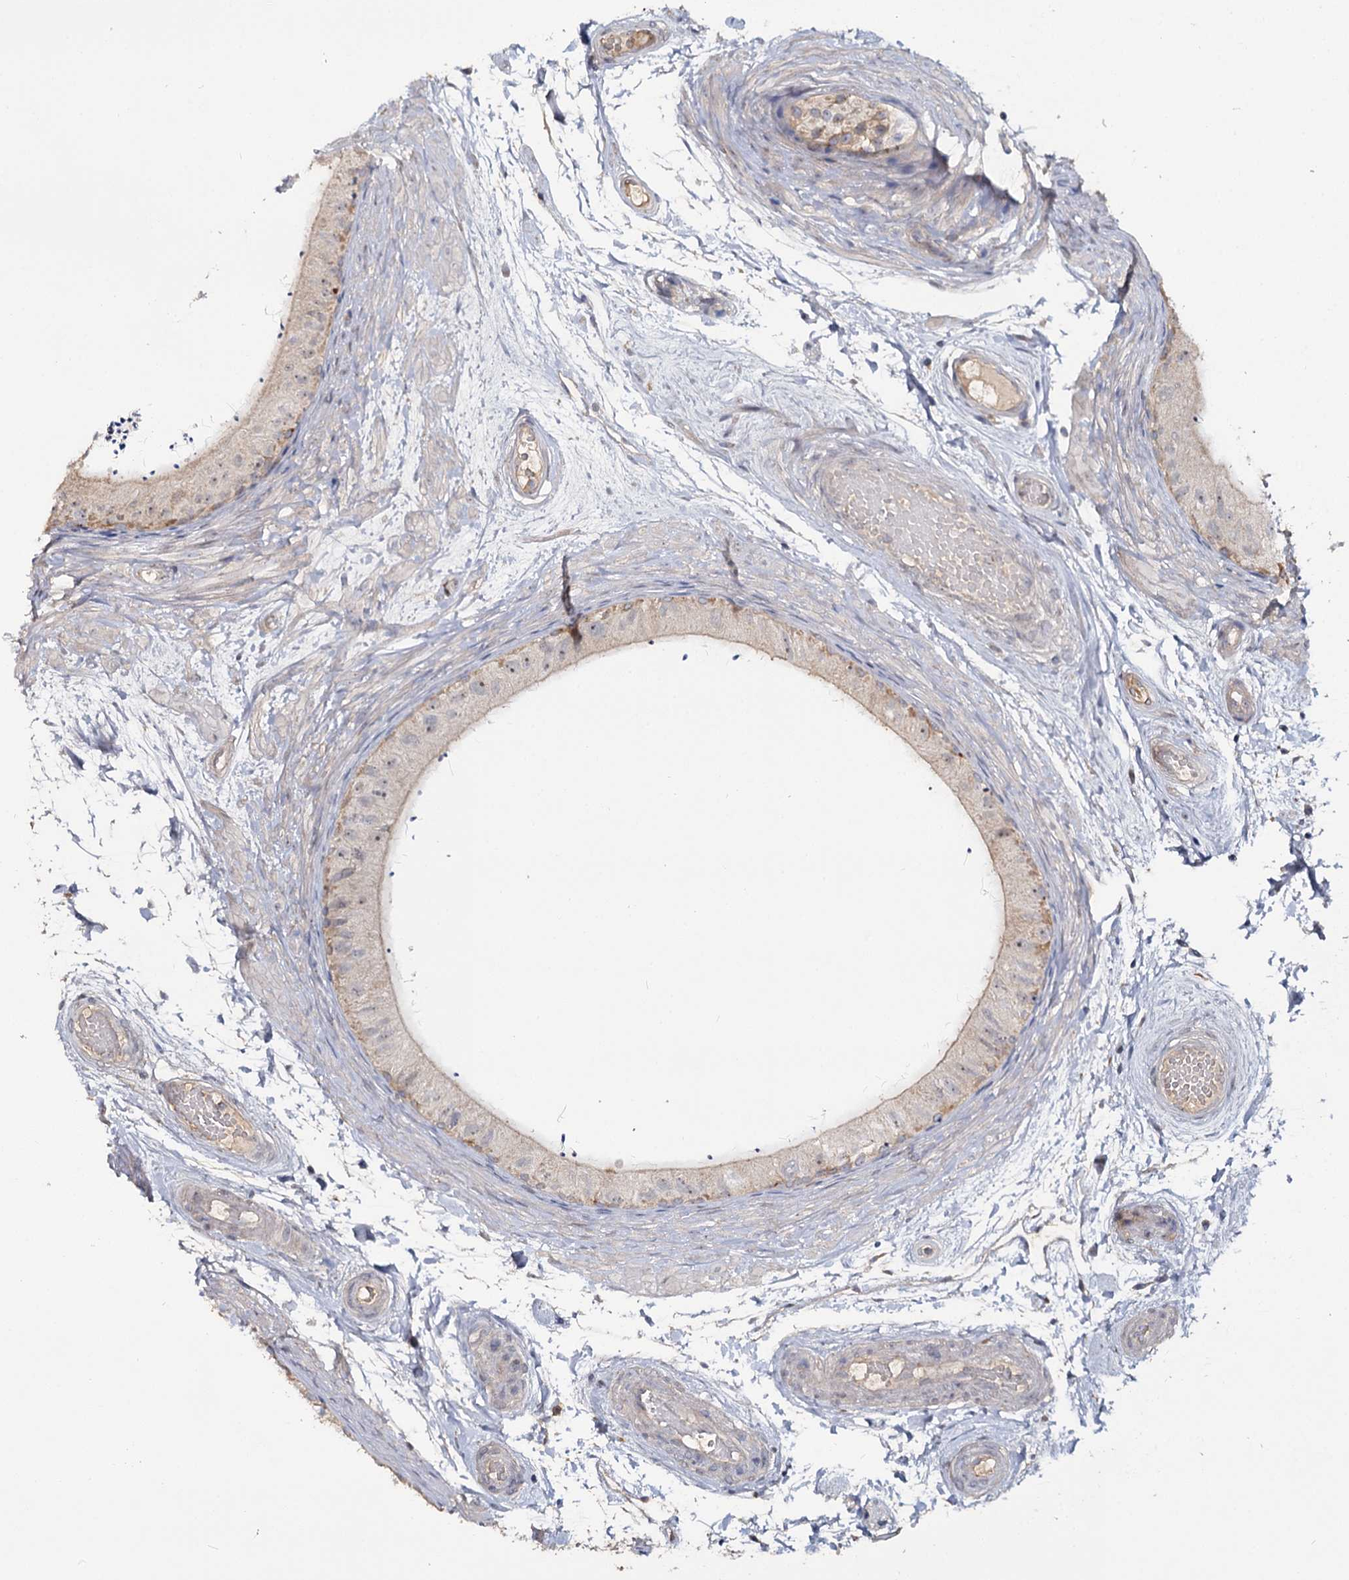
{"staining": {"intensity": "weak", "quantity": "<25%", "location": "cytoplasmic/membranous"}, "tissue": "epididymis", "cell_type": "Glandular cells", "image_type": "normal", "snomed": [{"axis": "morphology", "description": "Normal tissue, NOS"}, {"axis": "topography", "description": "Epididymis"}], "caption": "Immunohistochemistry histopathology image of normal human epididymis stained for a protein (brown), which displays no positivity in glandular cells.", "gene": "ANGPTL5", "patient": {"sex": "male", "age": 50}}